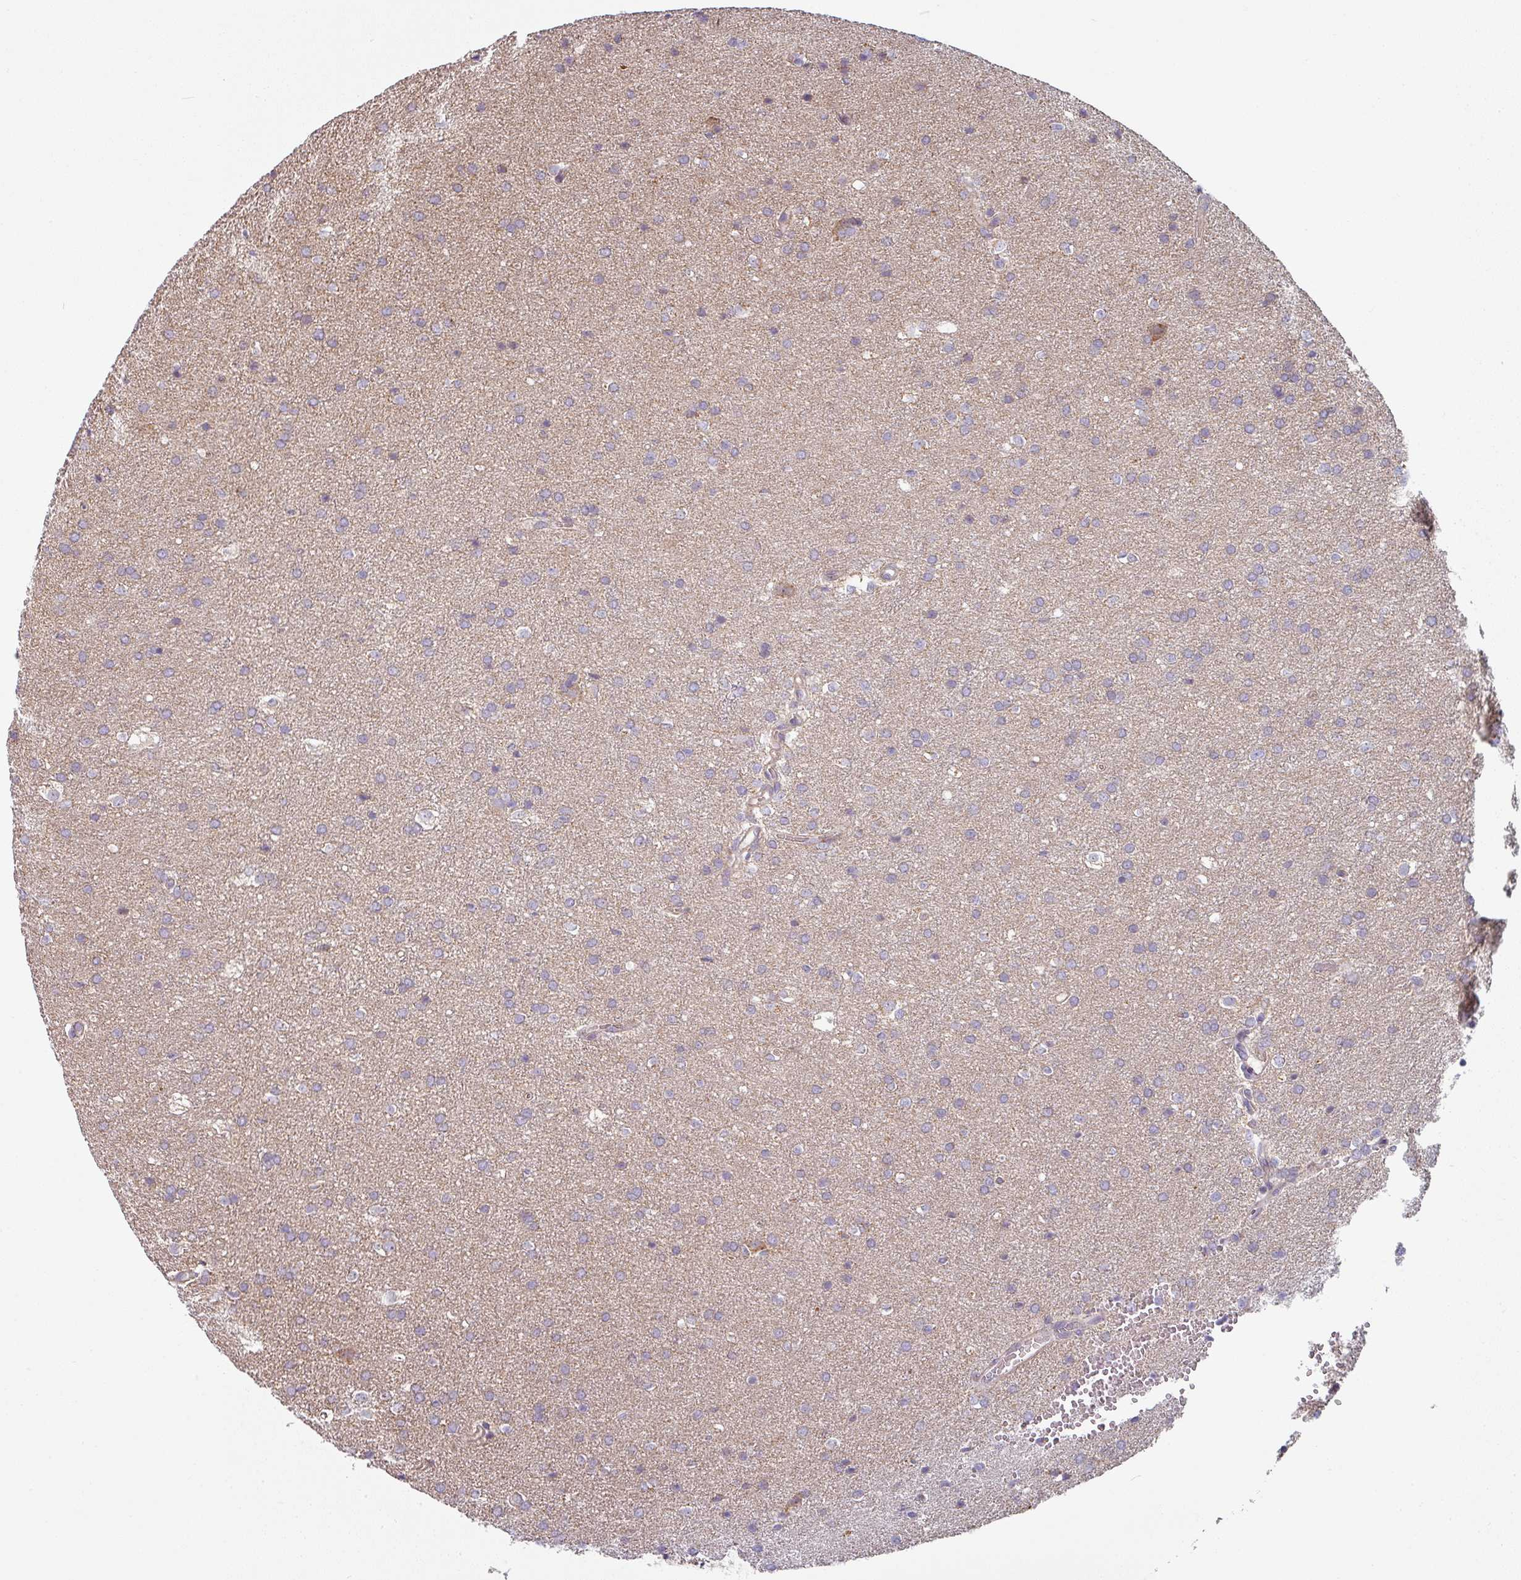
{"staining": {"intensity": "negative", "quantity": "none", "location": "none"}, "tissue": "glioma", "cell_type": "Tumor cells", "image_type": "cancer", "snomed": [{"axis": "morphology", "description": "Glioma, malignant, Low grade"}, {"axis": "topography", "description": "Brain"}], "caption": "High magnification brightfield microscopy of malignant glioma (low-grade) stained with DAB (brown) and counterstained with hematoxylin (blue): tumor cells show no significant expression.", "gene": "PLEKHJ1", "patient": {"sex": "female", "age": 34}}